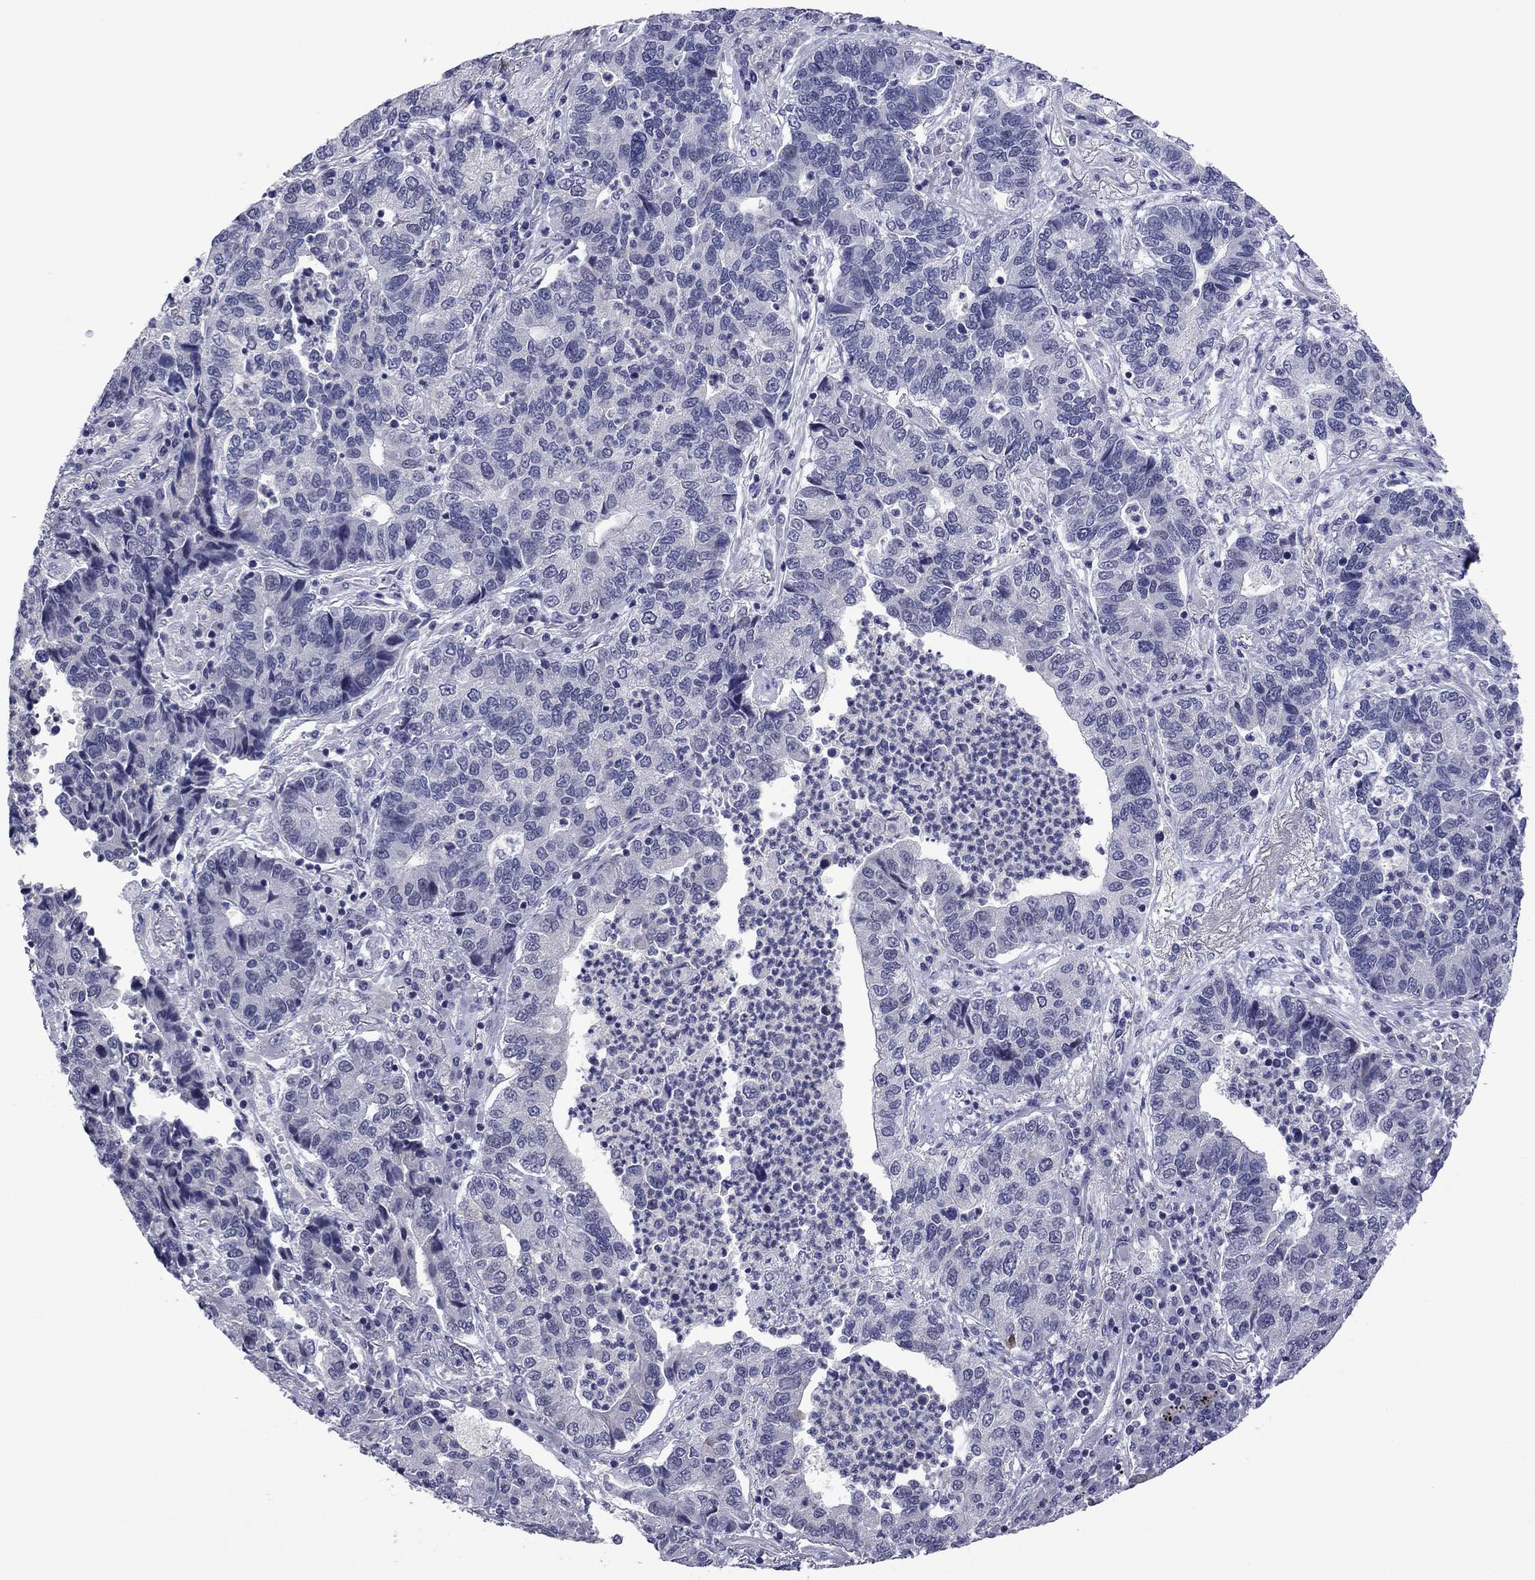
{"staining": {"intensity": "negative", "quantity": "none", "location": "none"}, "tissue": "lung cancer", "cell_type": "Tumor cells", "image_type": "cancer", "snomed": [{"axis": "morphology", "description": "Adenocarcinoma, NOS"}, {"axis": "topography", "description": "Lung"}], "caption": "Adenocarcinoma (lung) was stained to show a protein in brown. There is no significant positivity in tumor cells.", "gene": "POU5F2", "patient": {"sex": "female", "age": 57}}